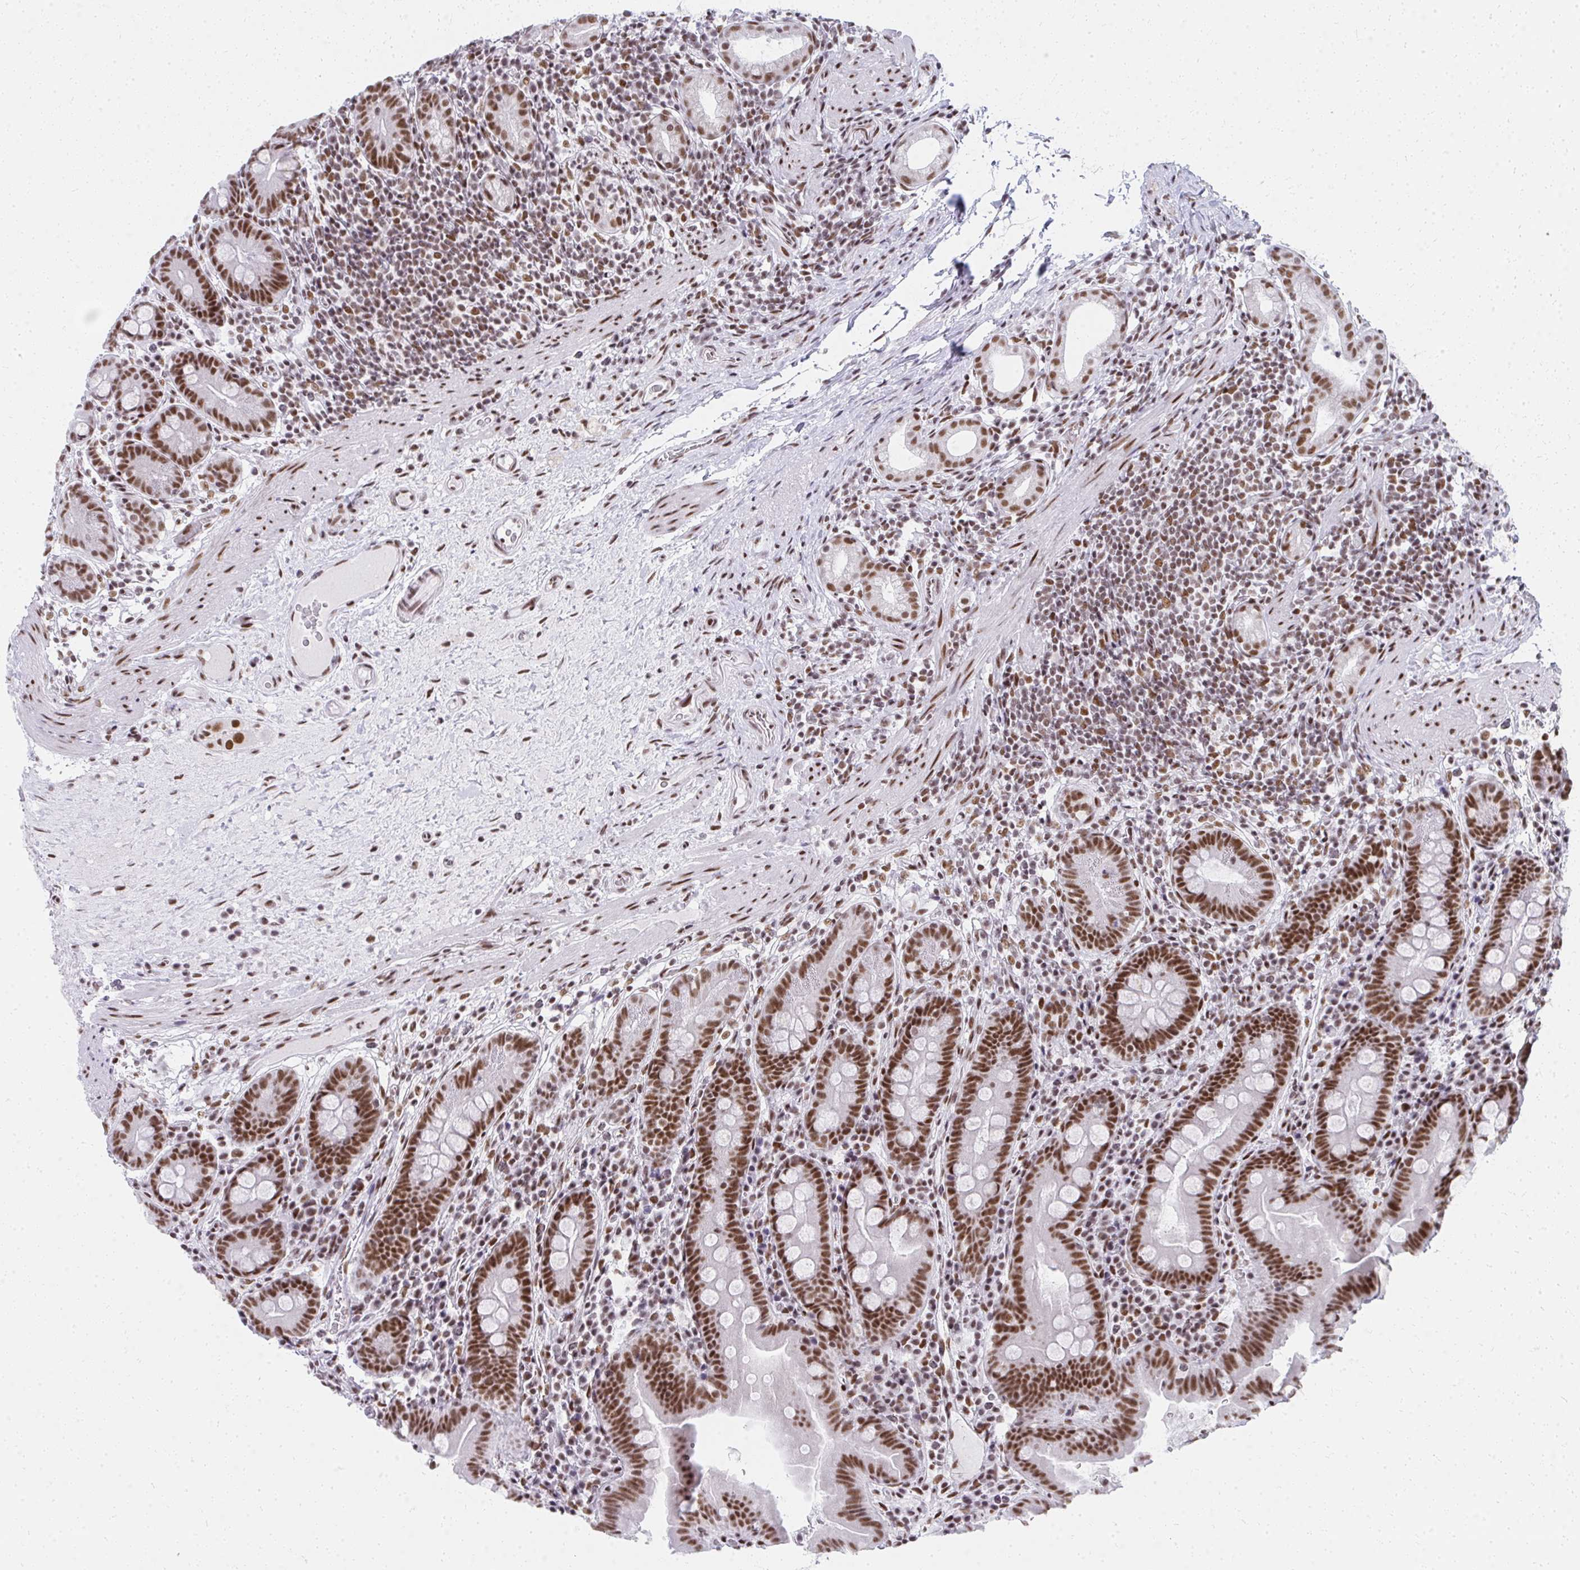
{"staining": {"intensity": "strong", "quantity": ">75%", "location": "nuclear"}, "tissue": "small intestine", "cell_type": "Glandular cells", "image_type": "normal", "snomed": [{"axis": "morphology", "description": "Normal tissue, NOS"}, {"axis": "topography", "description": "Small intestine"}], "caption": "IHC of benign small intestine demonstrates high levels of strong nuclear positivity in about >75% of glandular cells.", "gene": "CREBBP", "patient": {"sex": "male", "age": 26}}